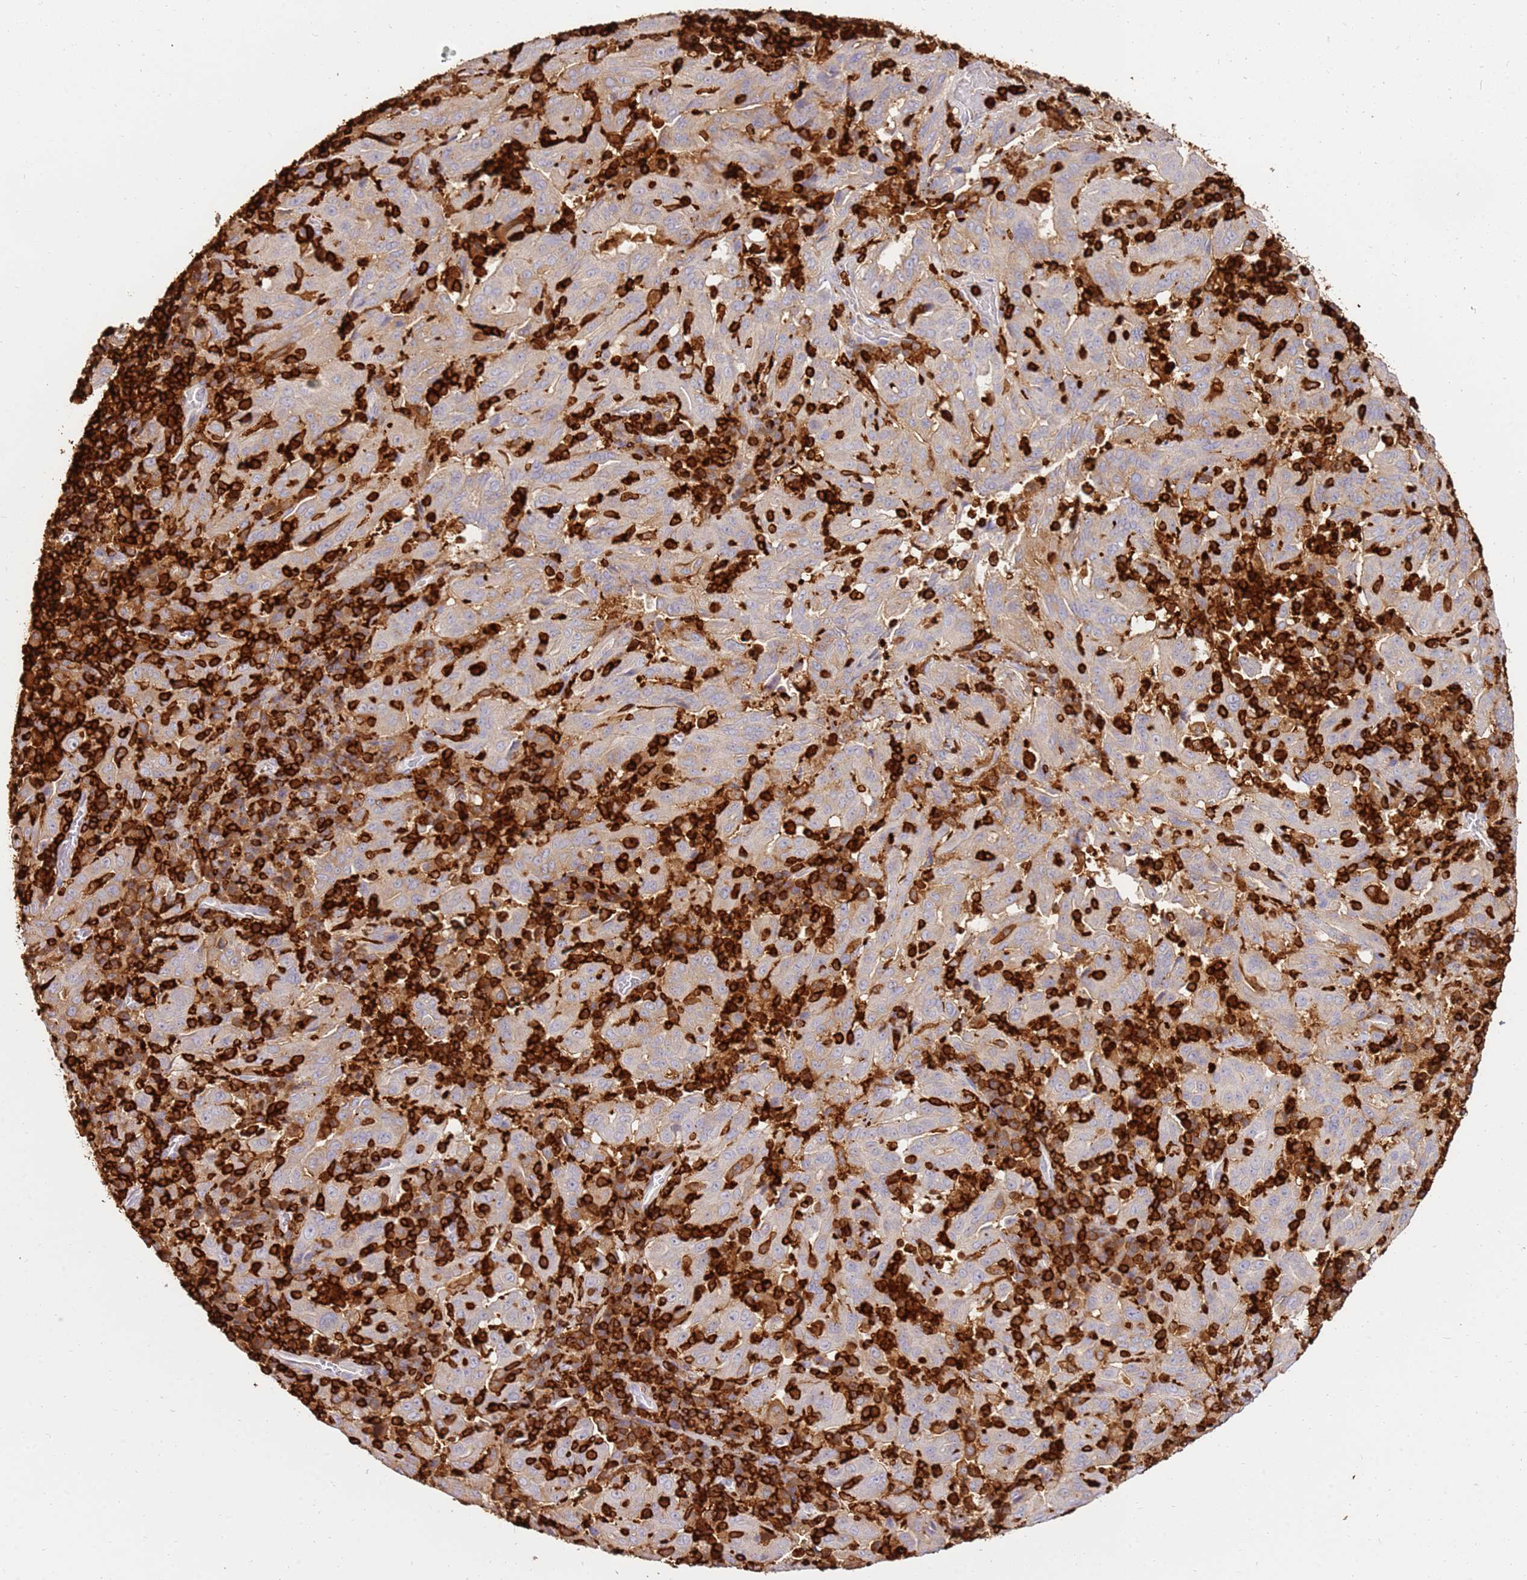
{"staining": {"intensity": "negative", "quantity": "none", "location": "none"}, "tissue": "pancreatic cancer", "cell_type": "Tumor cells", "image_type": "cancer", "snomed": [{"axis": "morphology", "description": "Adenocarcinoma, NOS"}, {"axis": "topography", "description": "Pancreas"}], "caption": "A photomicrograph of human pancreatic cancer is negative for staining in tumor cells.", "gene": "CORO1A", "patient": {"sex": "male", "age": 63}}